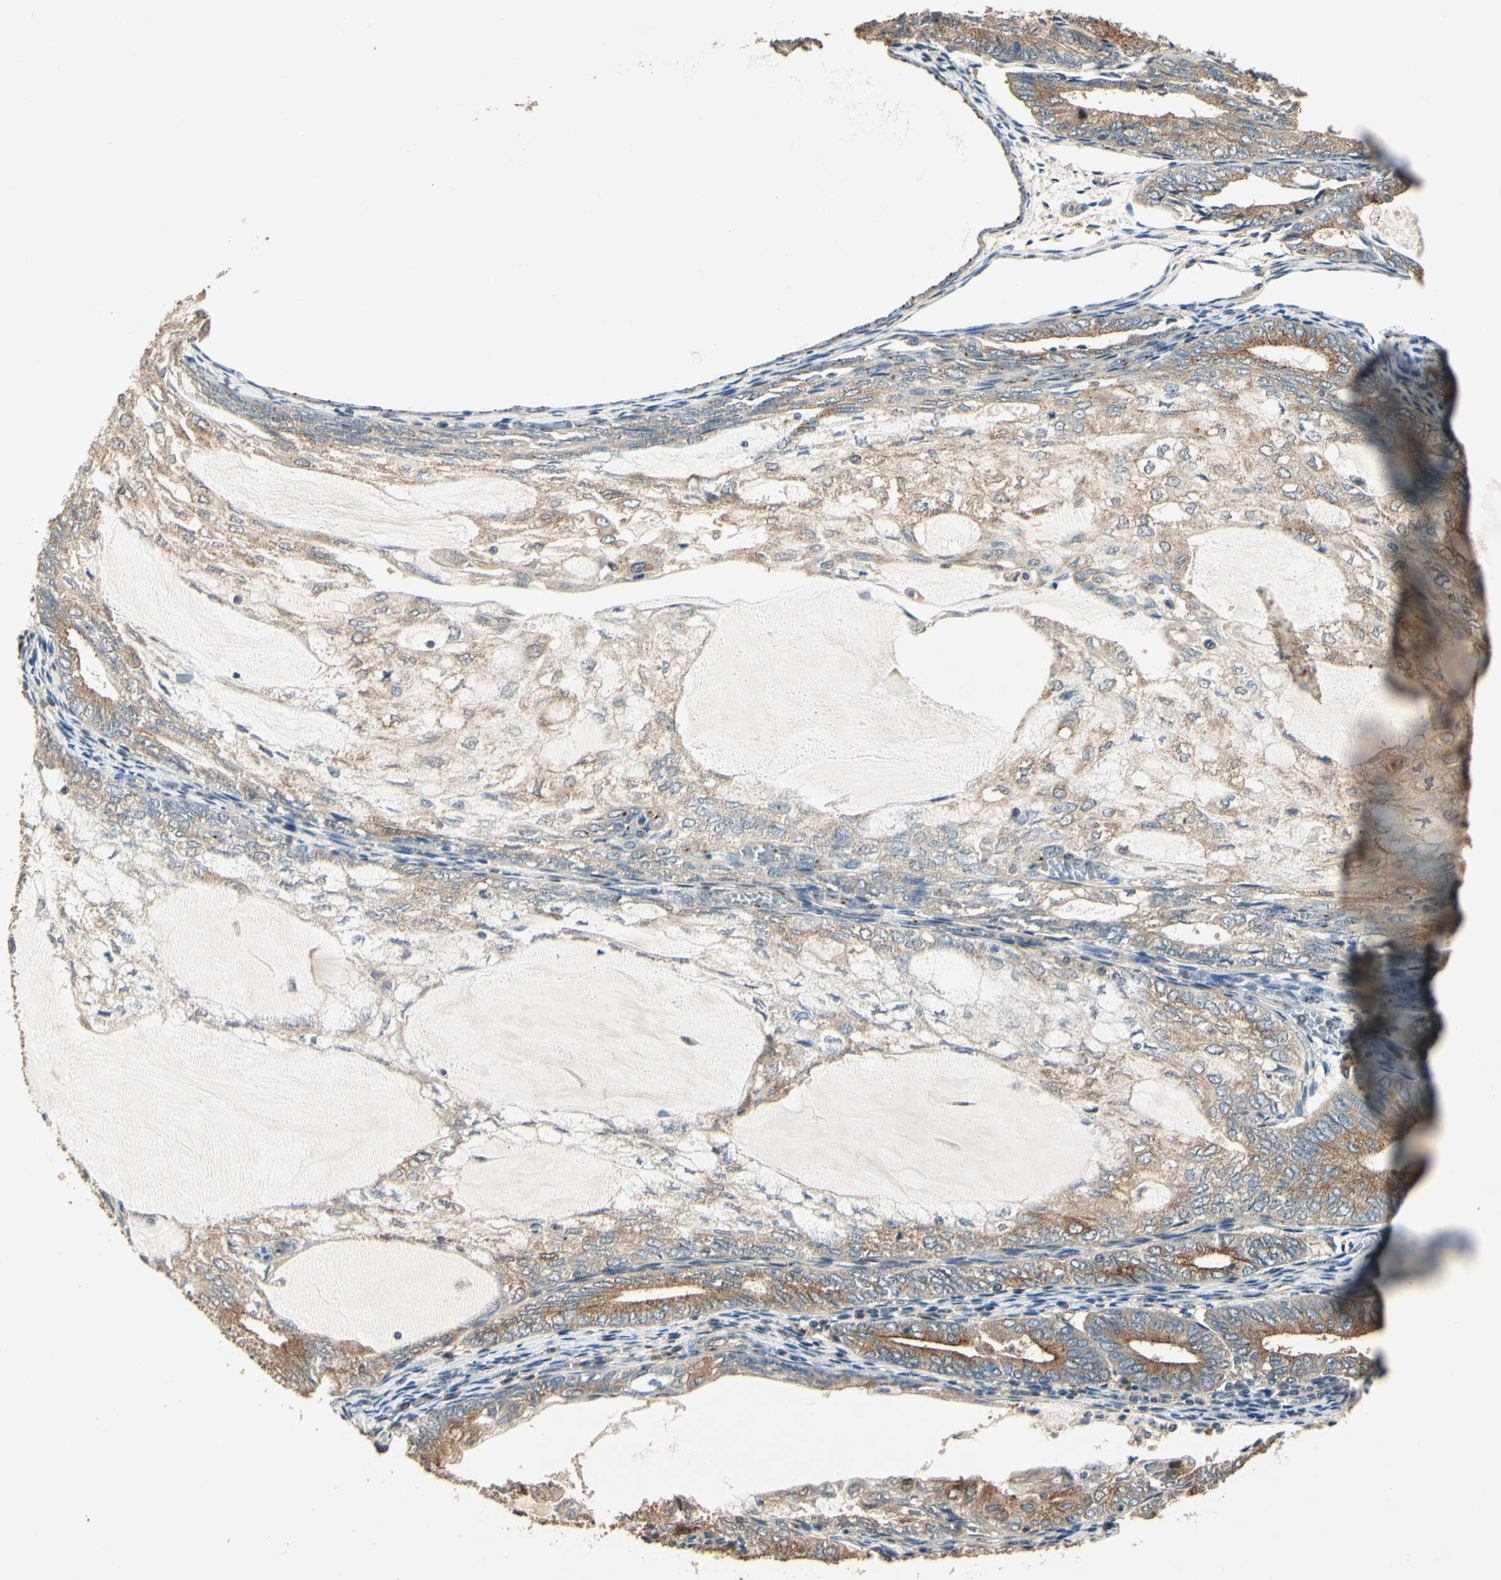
{"staining": {"intensity": "moderate", "quantity": ">75%", "location": "cytoplasmic/membranous"}, "tissue": "endometrial cancer", "cell_type": "Tumor cells", "image_type": "cancer", "snomed": [{"axis": "morphology", "description": "Adenocarcinoma, NOS"}, {"axis": "topography", "description": "Endometrium"}], "caption": "High-magnification brightfield microscopy of endometrial cancer stained with DAB (brown) and counterstained with hematoxylin (blue). tumor cells exhibit moderate cytoplasmic/membranous expression is seen in about>75% of cells. Nuclei are stained in blue.", "gene": "AKAP9", "patient": {"sex": "female", "age": 81}}